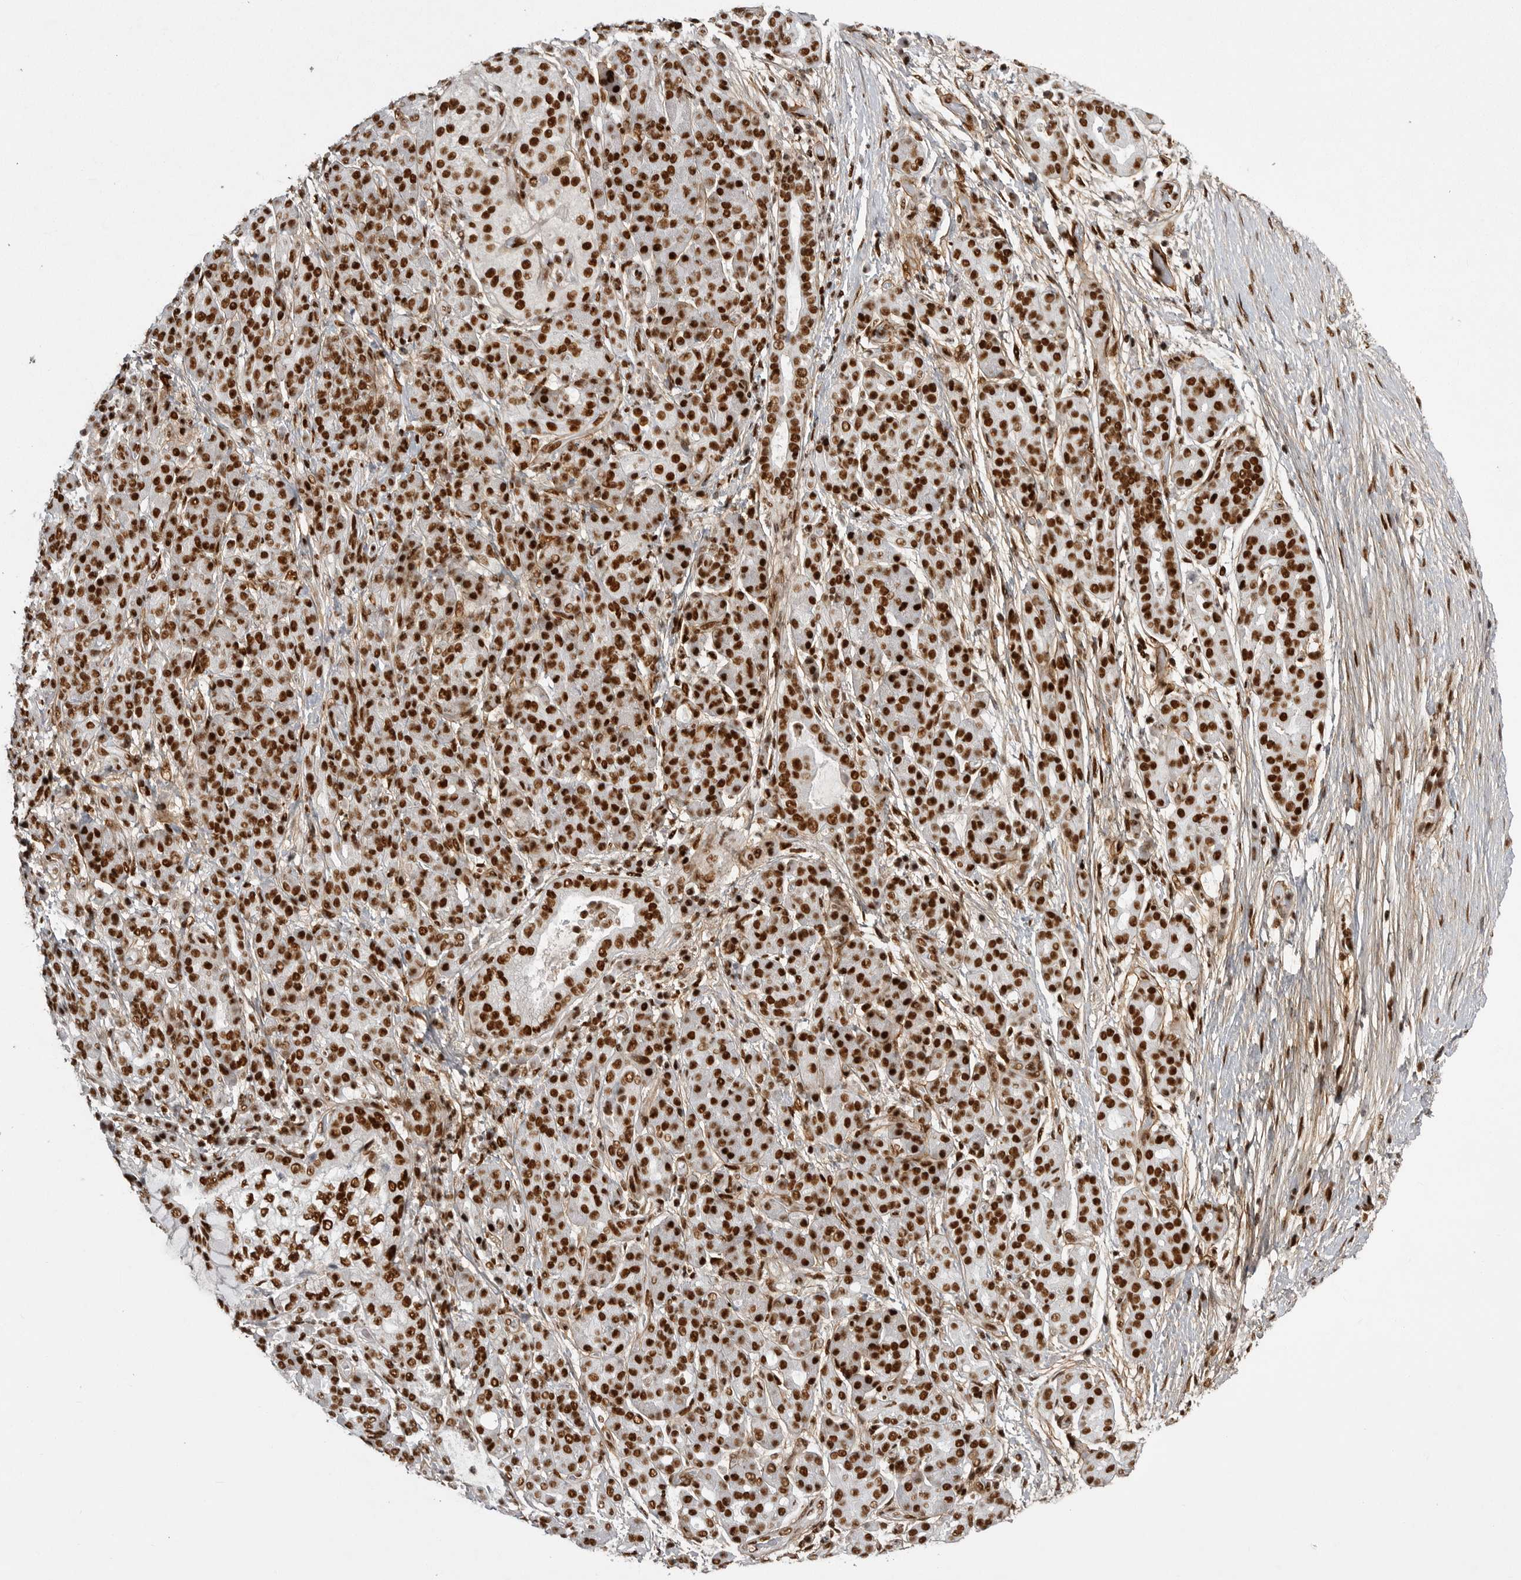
{"staining": {"intensity": "strong", "quantity": ">75%", "location": "nuclear"}, "tissue": "pancreatic cancer", "cell_type": "Tumor cells", "image_type": "cancer", "snomed": [{"axis": "morphology", "description": "Adenocarcinoma, NOS"}, {"axis": "topography", "description": "Pancreas"}], "caption": "Immunohistochemistry (IHC) (DAB) staining of human pancreatic cancer (adenocarcinoma) displays strong nuclear protein expression in approximately >75% of tumor cells. The staining was performed using DAB (3,3'-diaminobenzidine) to visualize the protein expression in brown, while the nuclei were stained in blue with hematoxylin (Magnification: 20x).", "gene": "PPP1R8", "patient": {"sex": "male", "age": 72}}